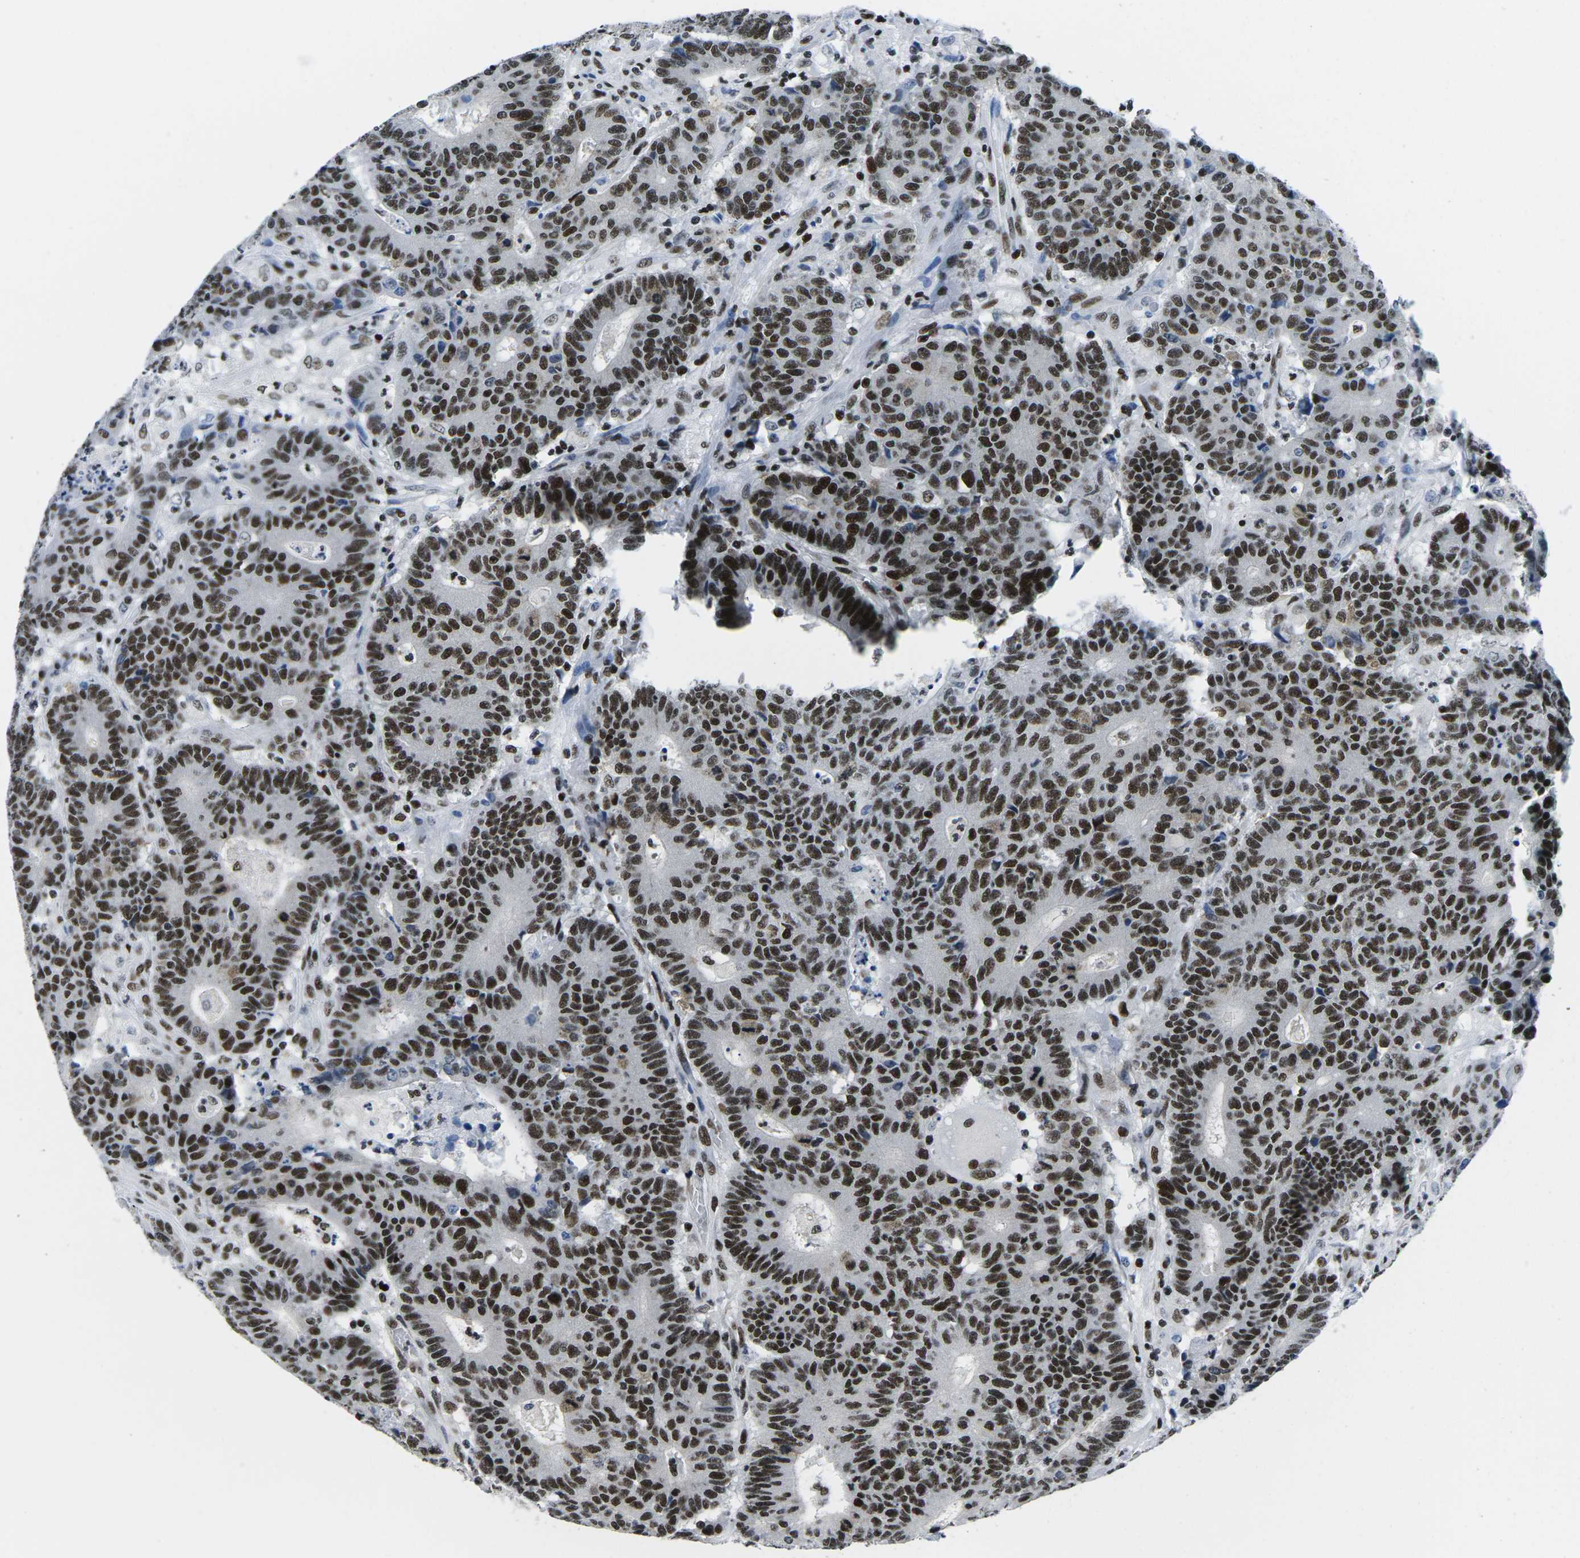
{"staining": {"intensity": "strong", "quantity": ">75%", "location": "nuclear"}, "tissue": "colorectal cancer", "cell_type": "Tumor cells", "image_type": "cancer", "snomed": [{"axis": "morphology", "description": "Normal tissue, NOS"}, {"axis": "morphology", "description": "Adenocarcinoma, NOS"}, {"axis": "topography", "description": "Colon"}], "caption": "Immunohistochemistry photomicrograph of neoplastic tissue: human adenocarcinoma (colorectal) stained using IHC exhibits high levels of strong protein expression localized specifically in the nuclear of tumor cells, appearing as a nuclear brown color.", "gene": "ATF1", "patient": {"sex": "female", "age": 75}}